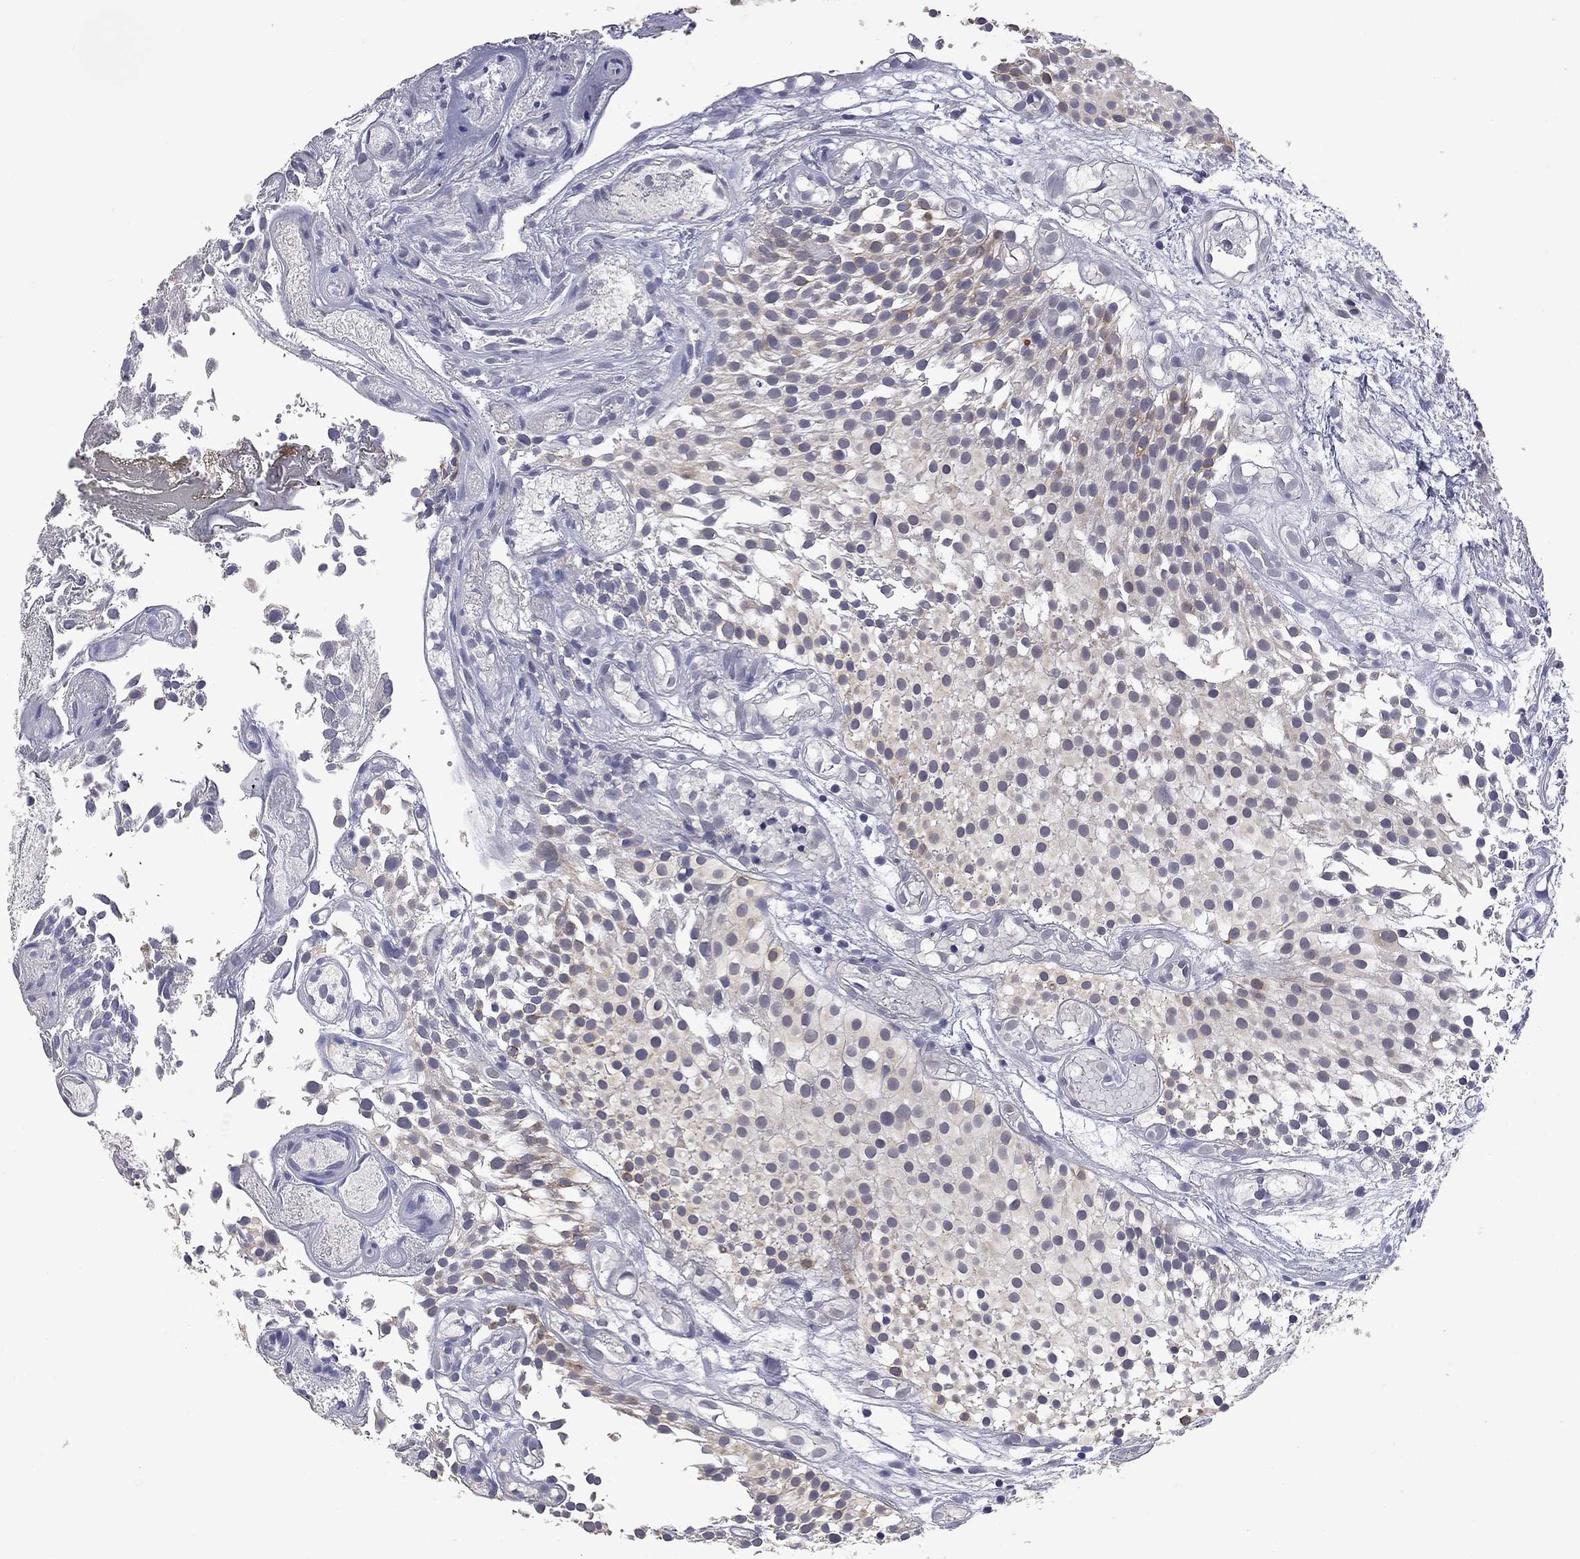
{"staining": {"intensity": "weak", "quantity": "<25%", "location": "cytoplasmic/membranous"}, "tissue": "urothelial cancer", "cell_type": "Tumor cells", "image_type": "cancer", "snomed": [{"axis": "morphology", "description": "Urothelial carcinoma, Low grade"}, {"axis": "topography", "description": "Urinary bladder"}], "caption": "IHC histopathology image of urothelial cancer stained for a protein (brown), which demonstrates no expression in tumor cells.", "gene": "FABP12", "patient": {"sex": "male", "age": 79}}